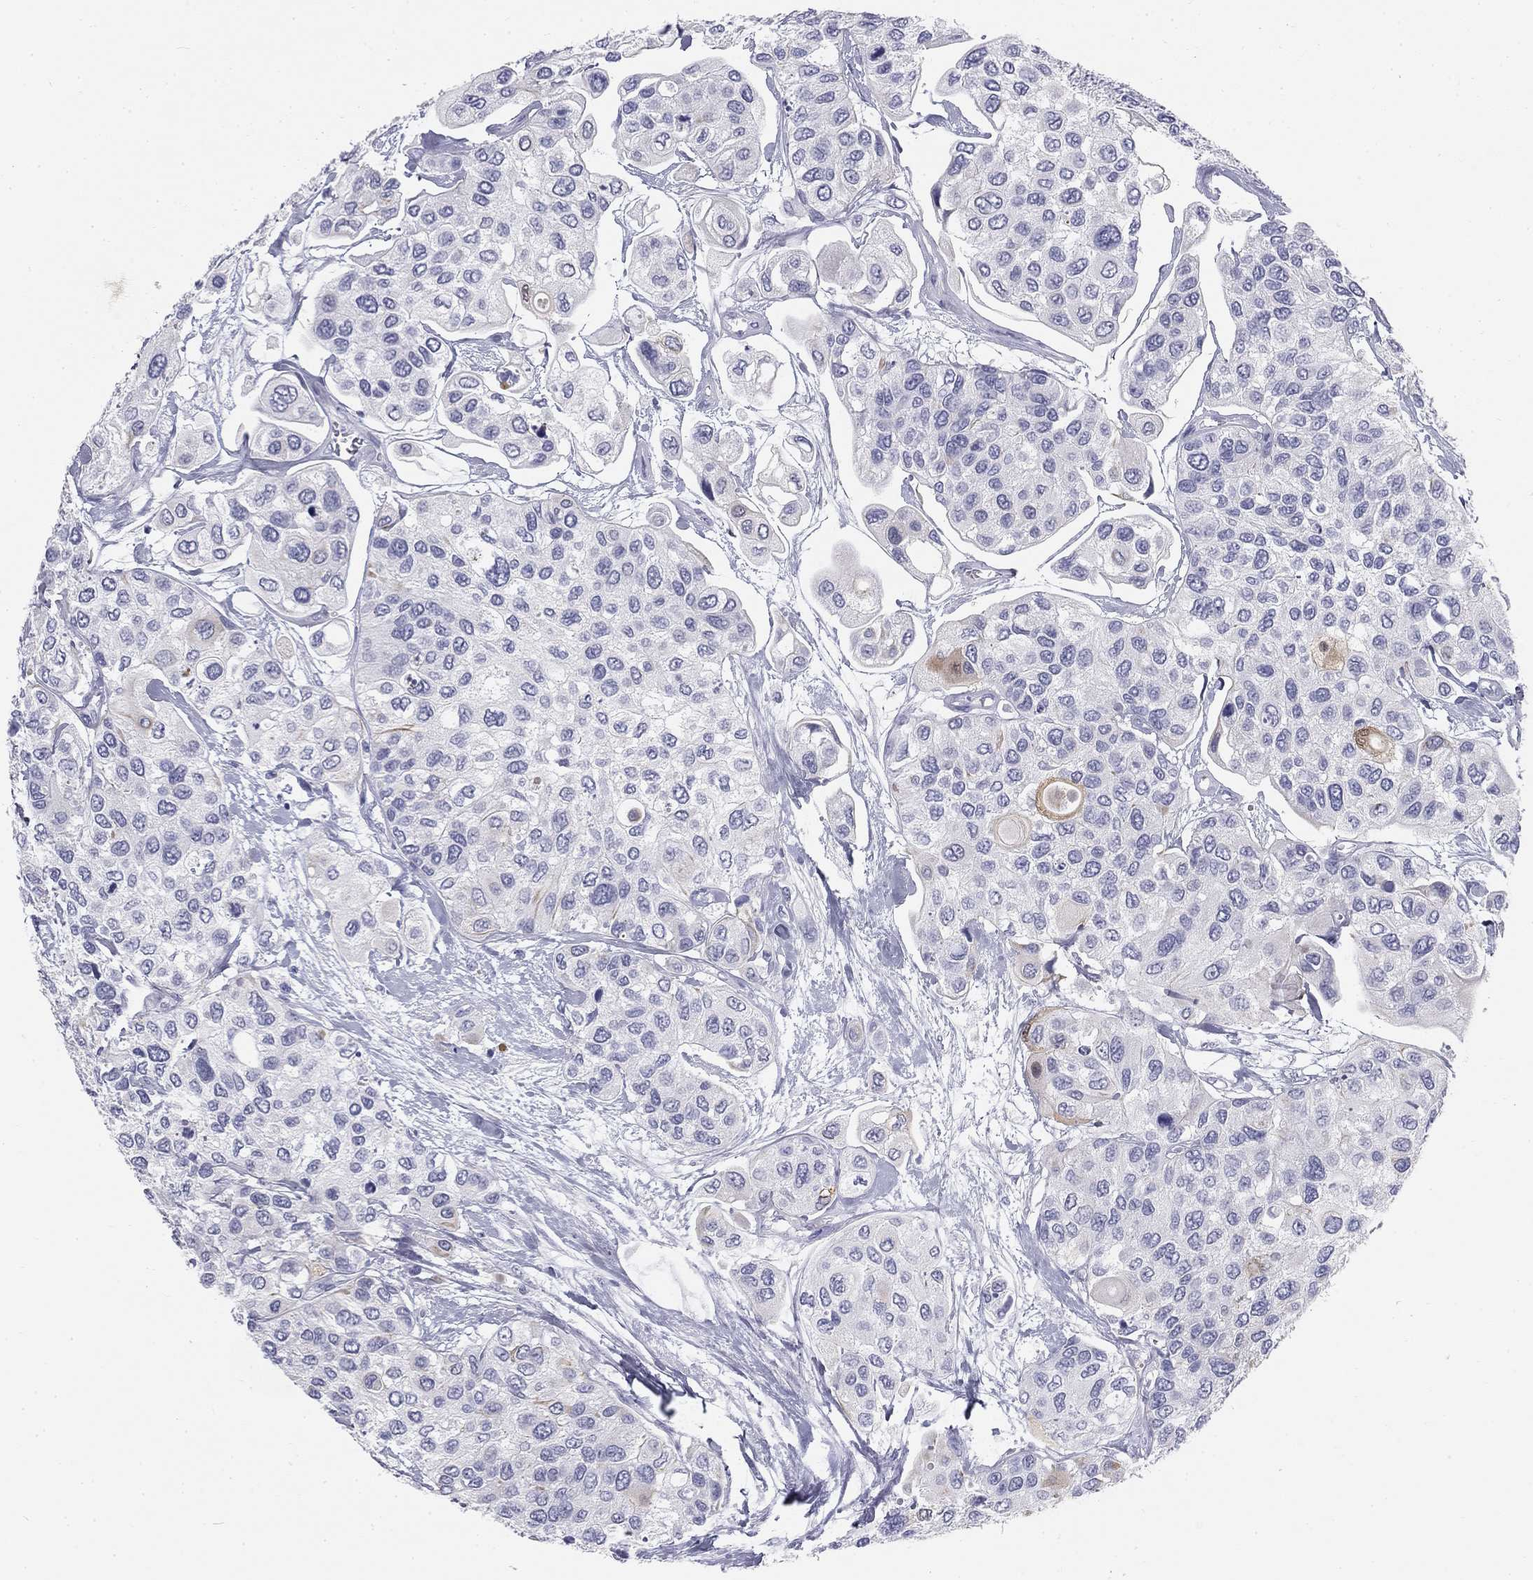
{"staining": {"intensity": "weak", "quantity": "<25%", "location": "cytoplasmic/membranous"}, "tissue": "urothelial cancer", "cell_type": "Tumor cells", "image_type": "cancer", "snomed": [{"axis": "morphology", "description": "Urothelial carcinoma, High grade"}, {"axis": "topography", "description": "Urinary bladder"}], "caption": "Tumor cells show no significant positivity in urothelial cancer. Nuclei are stained in blue.", "gene": "SULT2B1", "patient": {"sex": "male", "age": 77}}